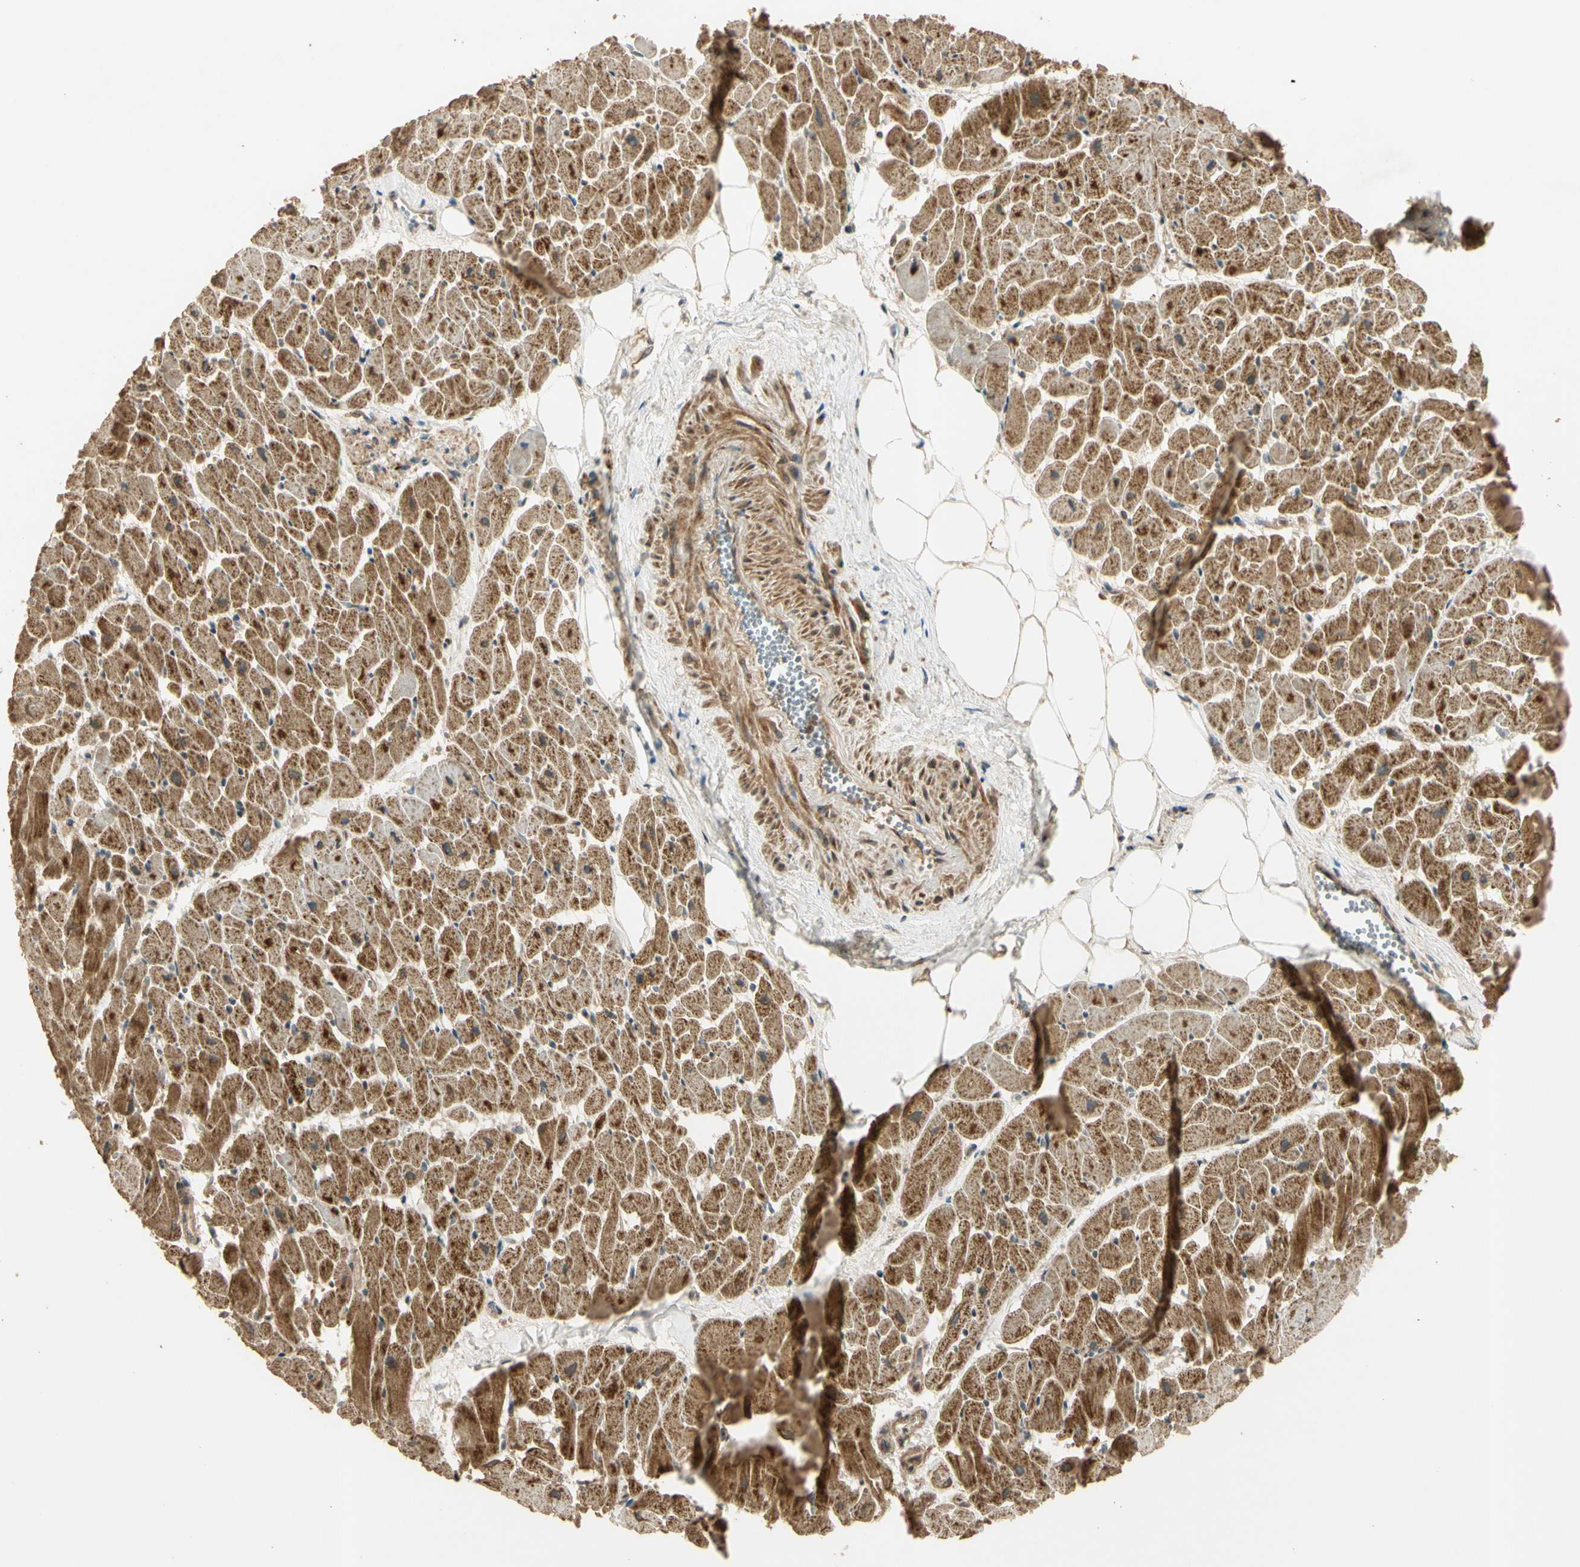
{"staining": {"intensity": "moderate", "quantity": ">75%", "location": "cytoplasmic/membranous,nuclear"}, "tissue": "heart muscle", "cell_type": "Cardiomyocytes", "image_type": "normal", "snomed": [{"axis": "morphology", "description": "Normal tissue, NOS"}, {"axis": "topography", "description": "Heart"}], "caption": "A brown stain highlights moderate cytoplasmic/membranous,nuclear expression of a protein in cardiomyocytes of benign human heart muscle. Nuclei are stained in blue.", "gene": "GMEB2", "patient": {"sex": "female", "age": 19}}